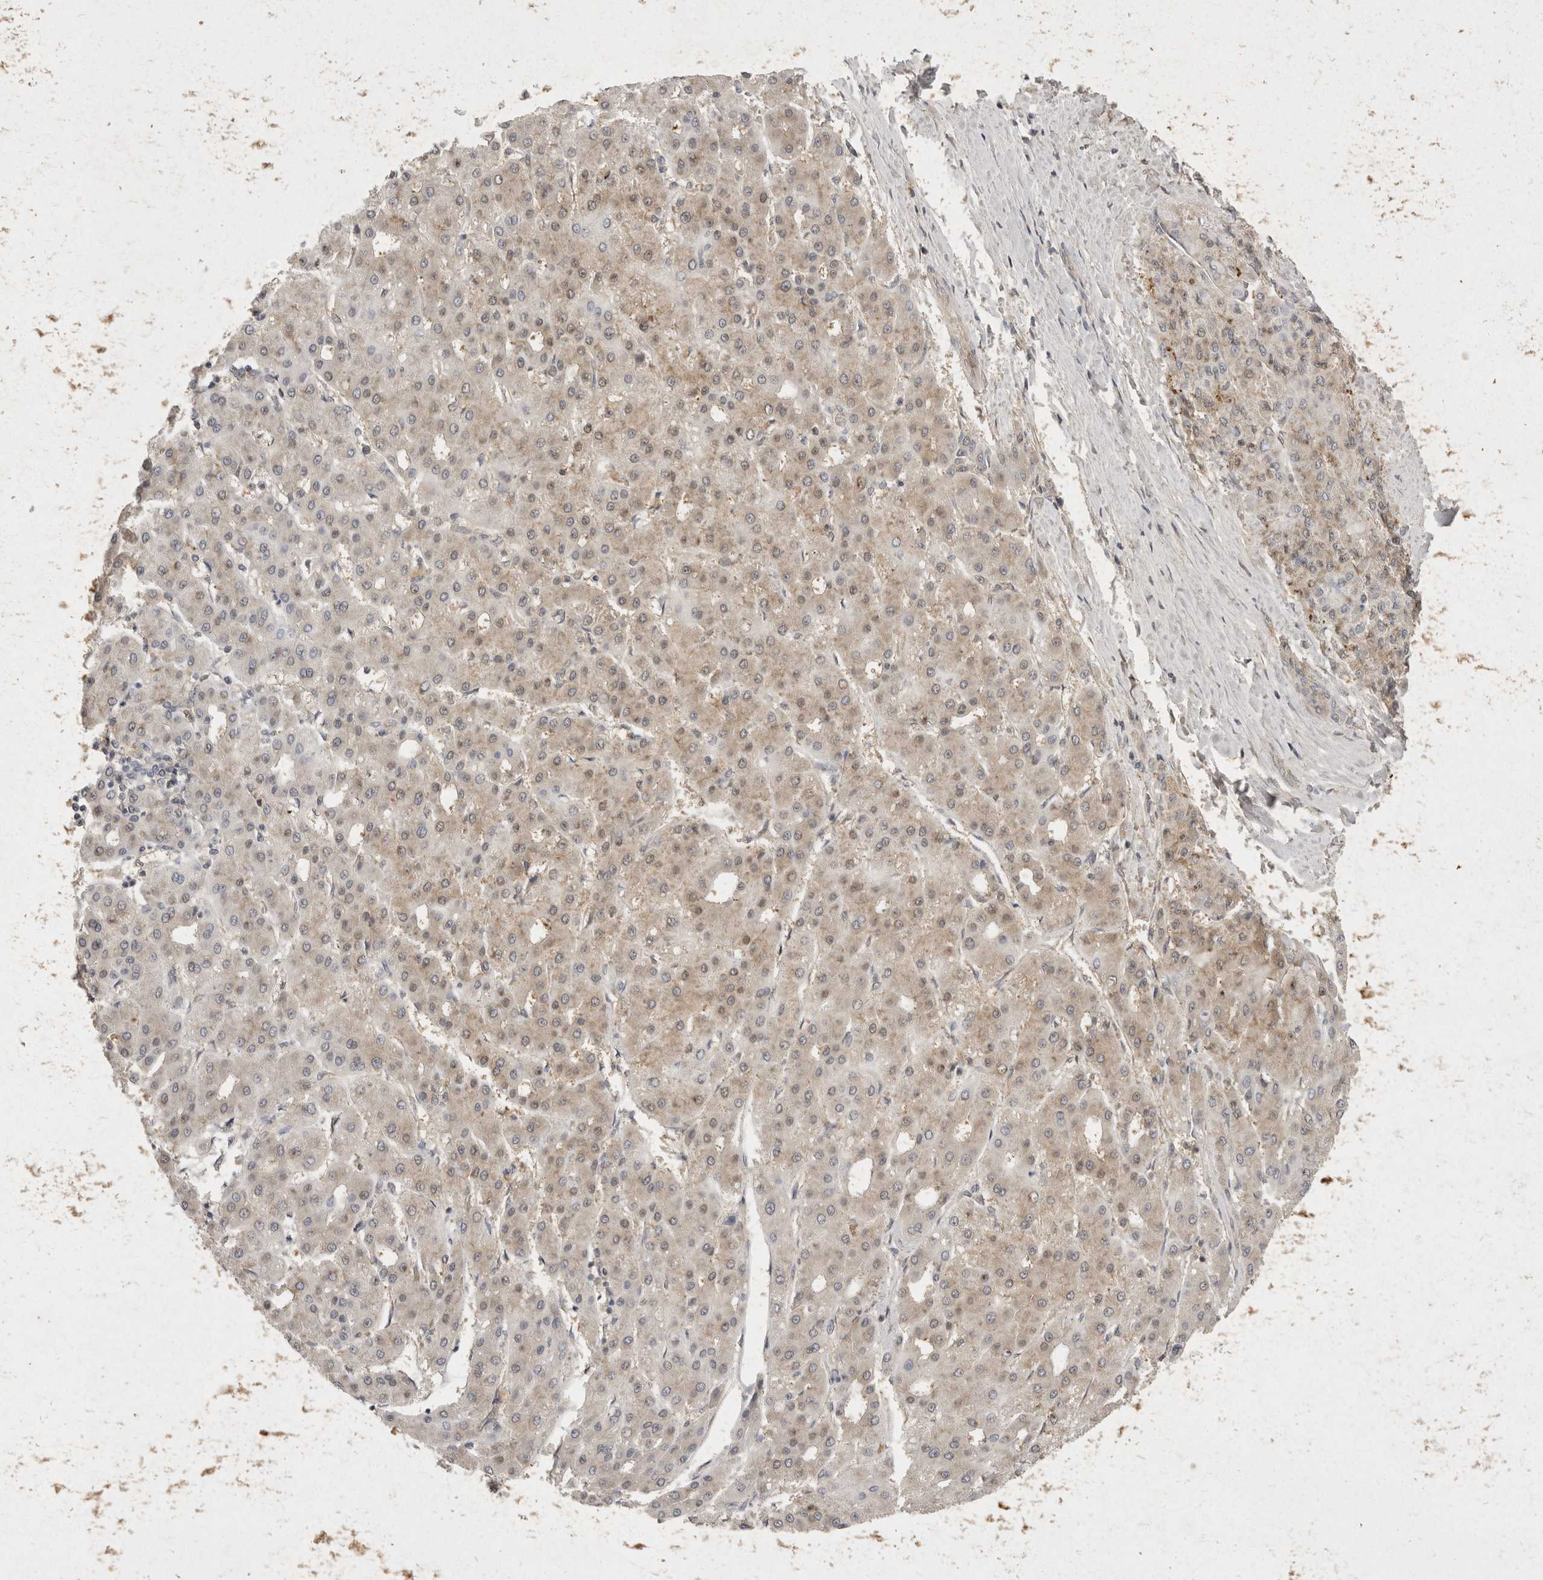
{"staining": {"intensity": "weak", "quantity": "<25%", "location": "cytoplasmic/membranous"}, "tissue": "liver cancer", "cell_type": "Tumor cells", "image_type": "cancer", "snomed": [{"axis": "morphology", "description": "Carcinoma, Hepatocellular, NOS"}, {"axis": "topography", "description": "Liver"}], "caption": "Tumor cells show no significant protein positivity in liver cancer. (DAB (3,3'-diaminobenzidine) immunohistochemistry visualized using brightfield microscopy, high magnification).", "gene": "EIF4G3", "patient": {"sex": "male", "age": 65}}